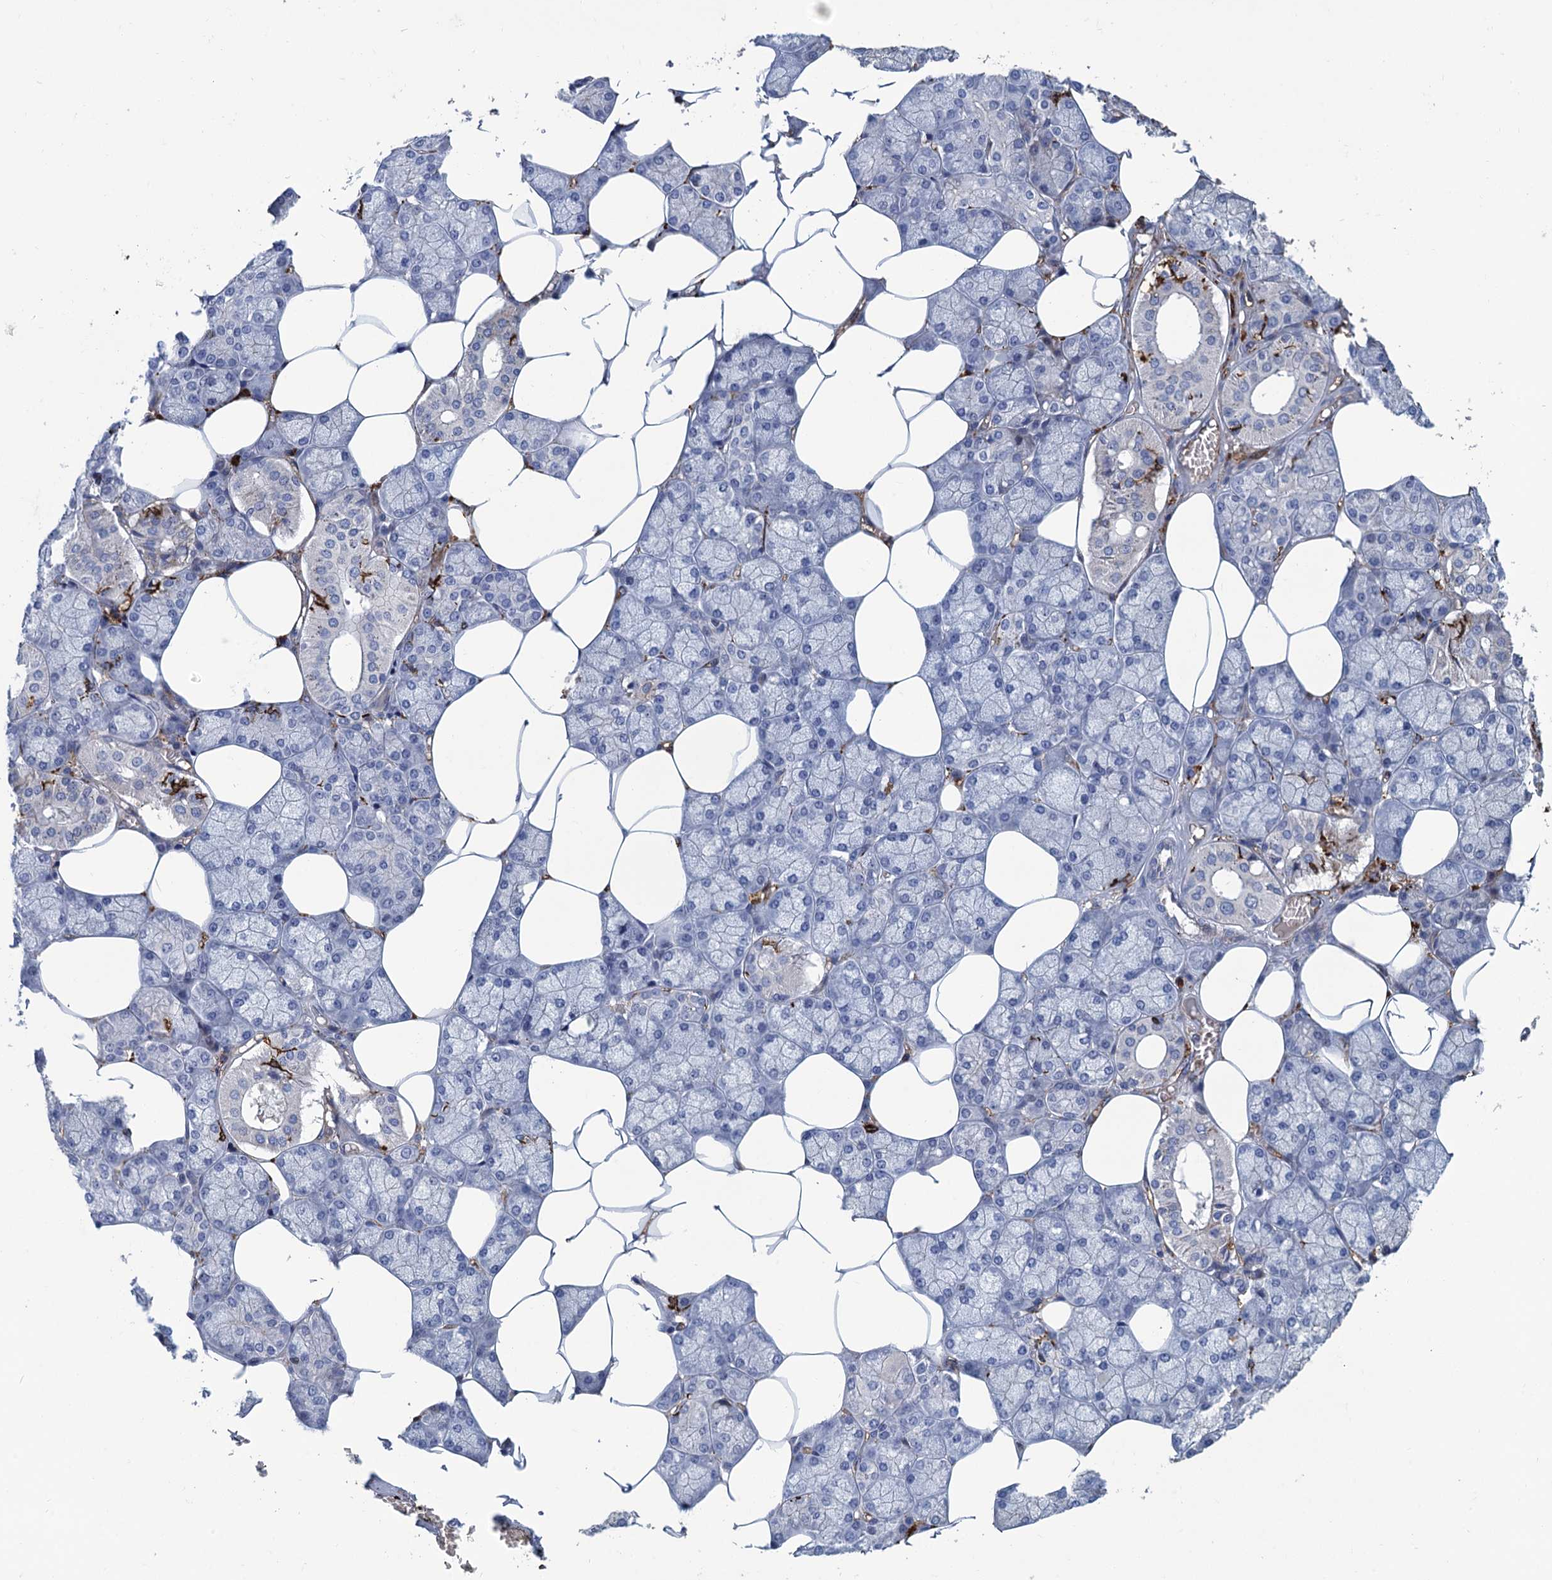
{"staining": {"intensity": "negative", "quantity": "none", "location": "none"}, "tissue": "salivary gland", "cell_type": "Glandular cells", "image_type": "normal", "snomed": [{"axis": "morphology", "description": "Normal tissue, NOS"}, {"axis": "topography", "description": "Salivary gland"}], "caption": "The image exhibits no staining of glandular cells in normal salivary gland.", "gene": "DNHD1", "patient": {"sex": "male", "age": 62}}